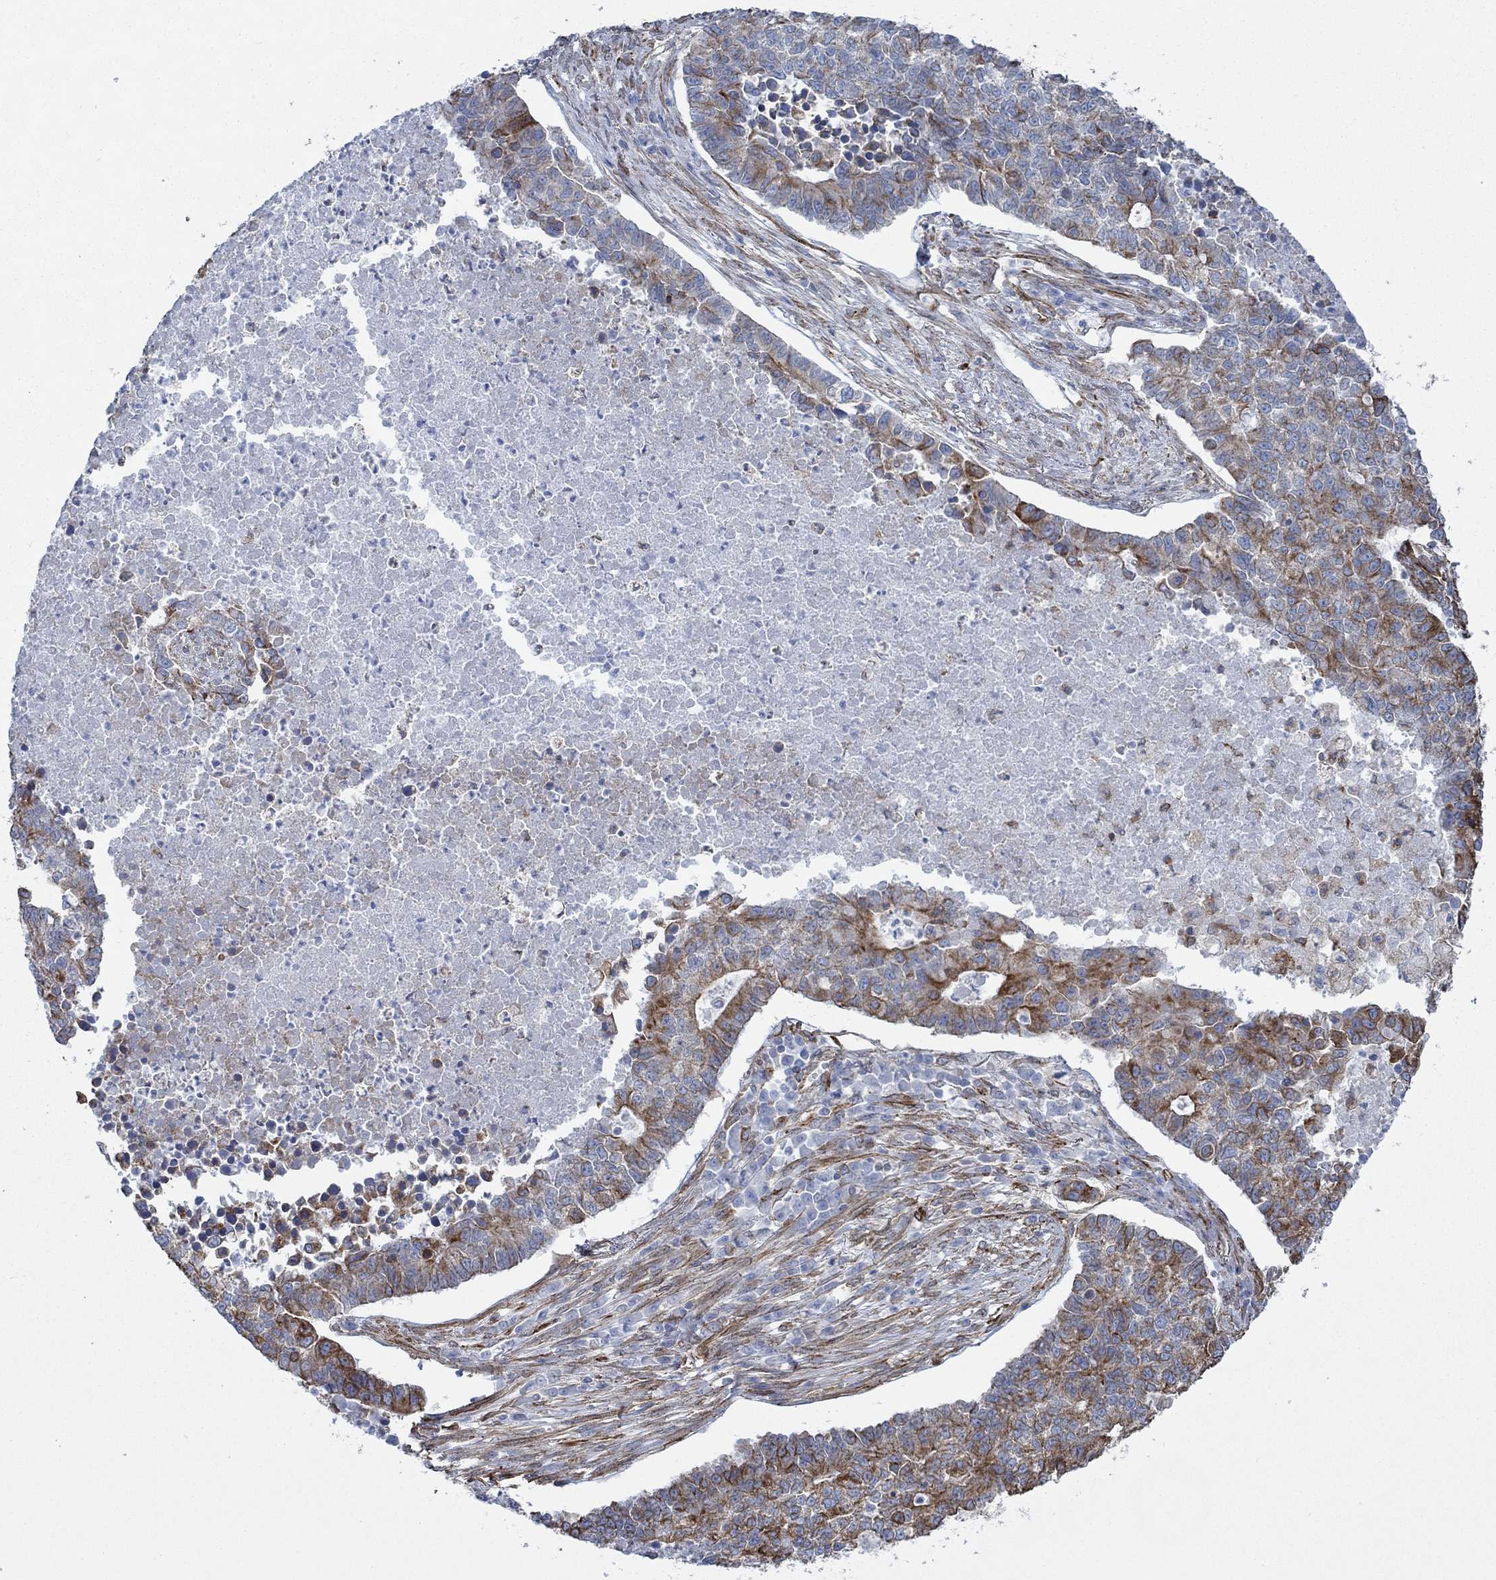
{"staining": {"intensity": "strong", "quantity": "25%-75%", "location": "cytoplasmic/membranous"}, "tissue": "lung cancer", "cell_type": "Tumor cells", "image_type": "cancer", "snomed": [{"axis": "morphology", "description": "Adenocarcinoma, NOS"}, {"axis": "topography", "description": "Lung"}], "caption": "Lung adenocarcinoma stained for a protein (brown) reveals strong cytoplasmic/membranous positive staining in approximately 25%-75% of tumor cells.", "gene": "STC2", "patient": {"sex": "male", "age": 57}}